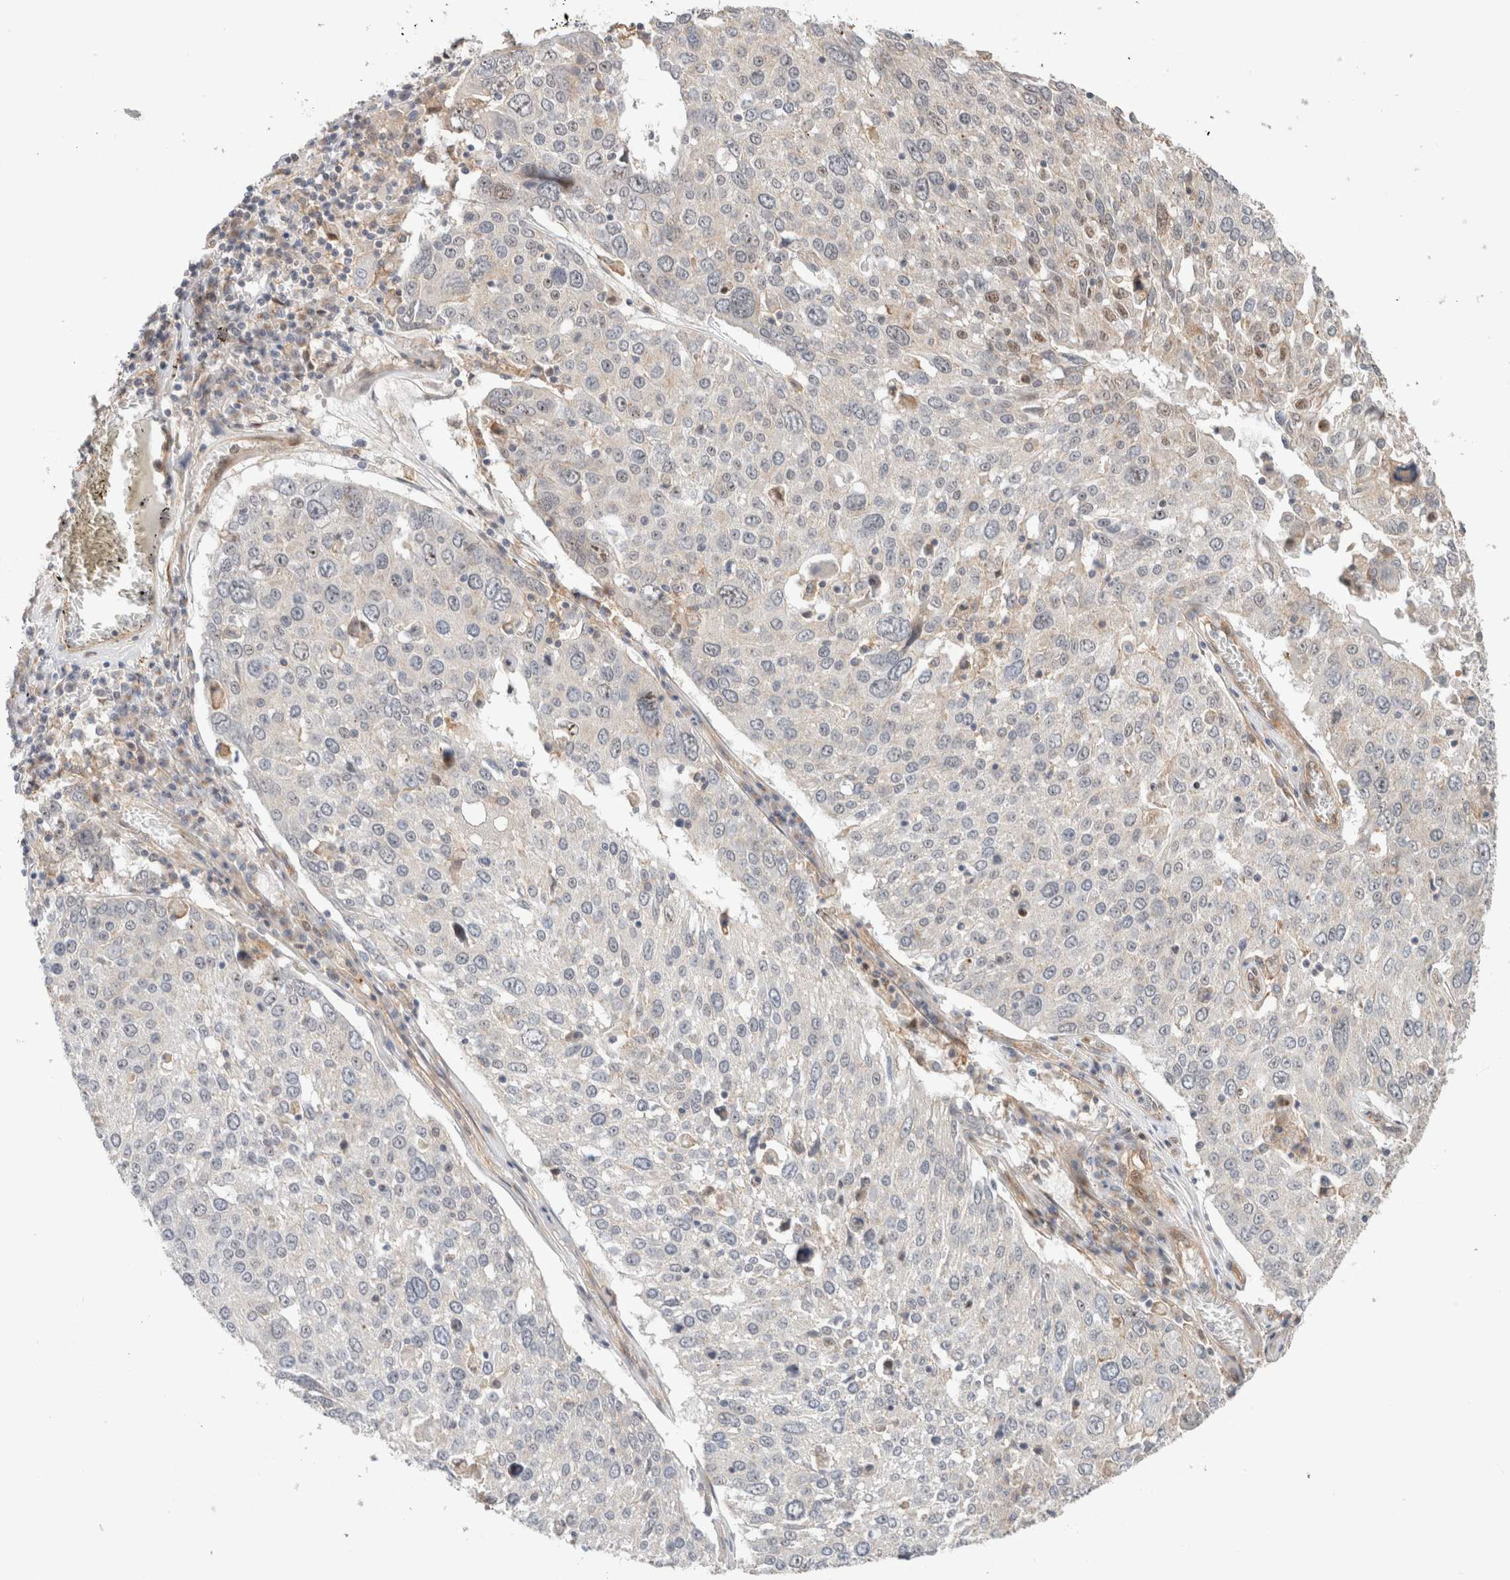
{"staining": {"intensity": "negative", "quantity": "none", "location": "none"}, "tissue": "lung cancer", "cell_type": "Tumor cells", "image_type": "cancer", "snomed": [{"axis": "morphology", "description": "Squamous cell carcinoma, NOS"}, {"axis": "topography", "description": "Lung"}], "caption": "A high-resolution micrograph shows immunohistochemistry (IHC) staining of lung cancer (squamous cell carcinoma), which shows no significant expression in tumor cells. (Stains: DAB IHC with hematoxylin counter stain, Microscopy: brightfield microscopy at high magnification).", "gene": "ID3", "patient": {"sex": "male", "age": 65}}